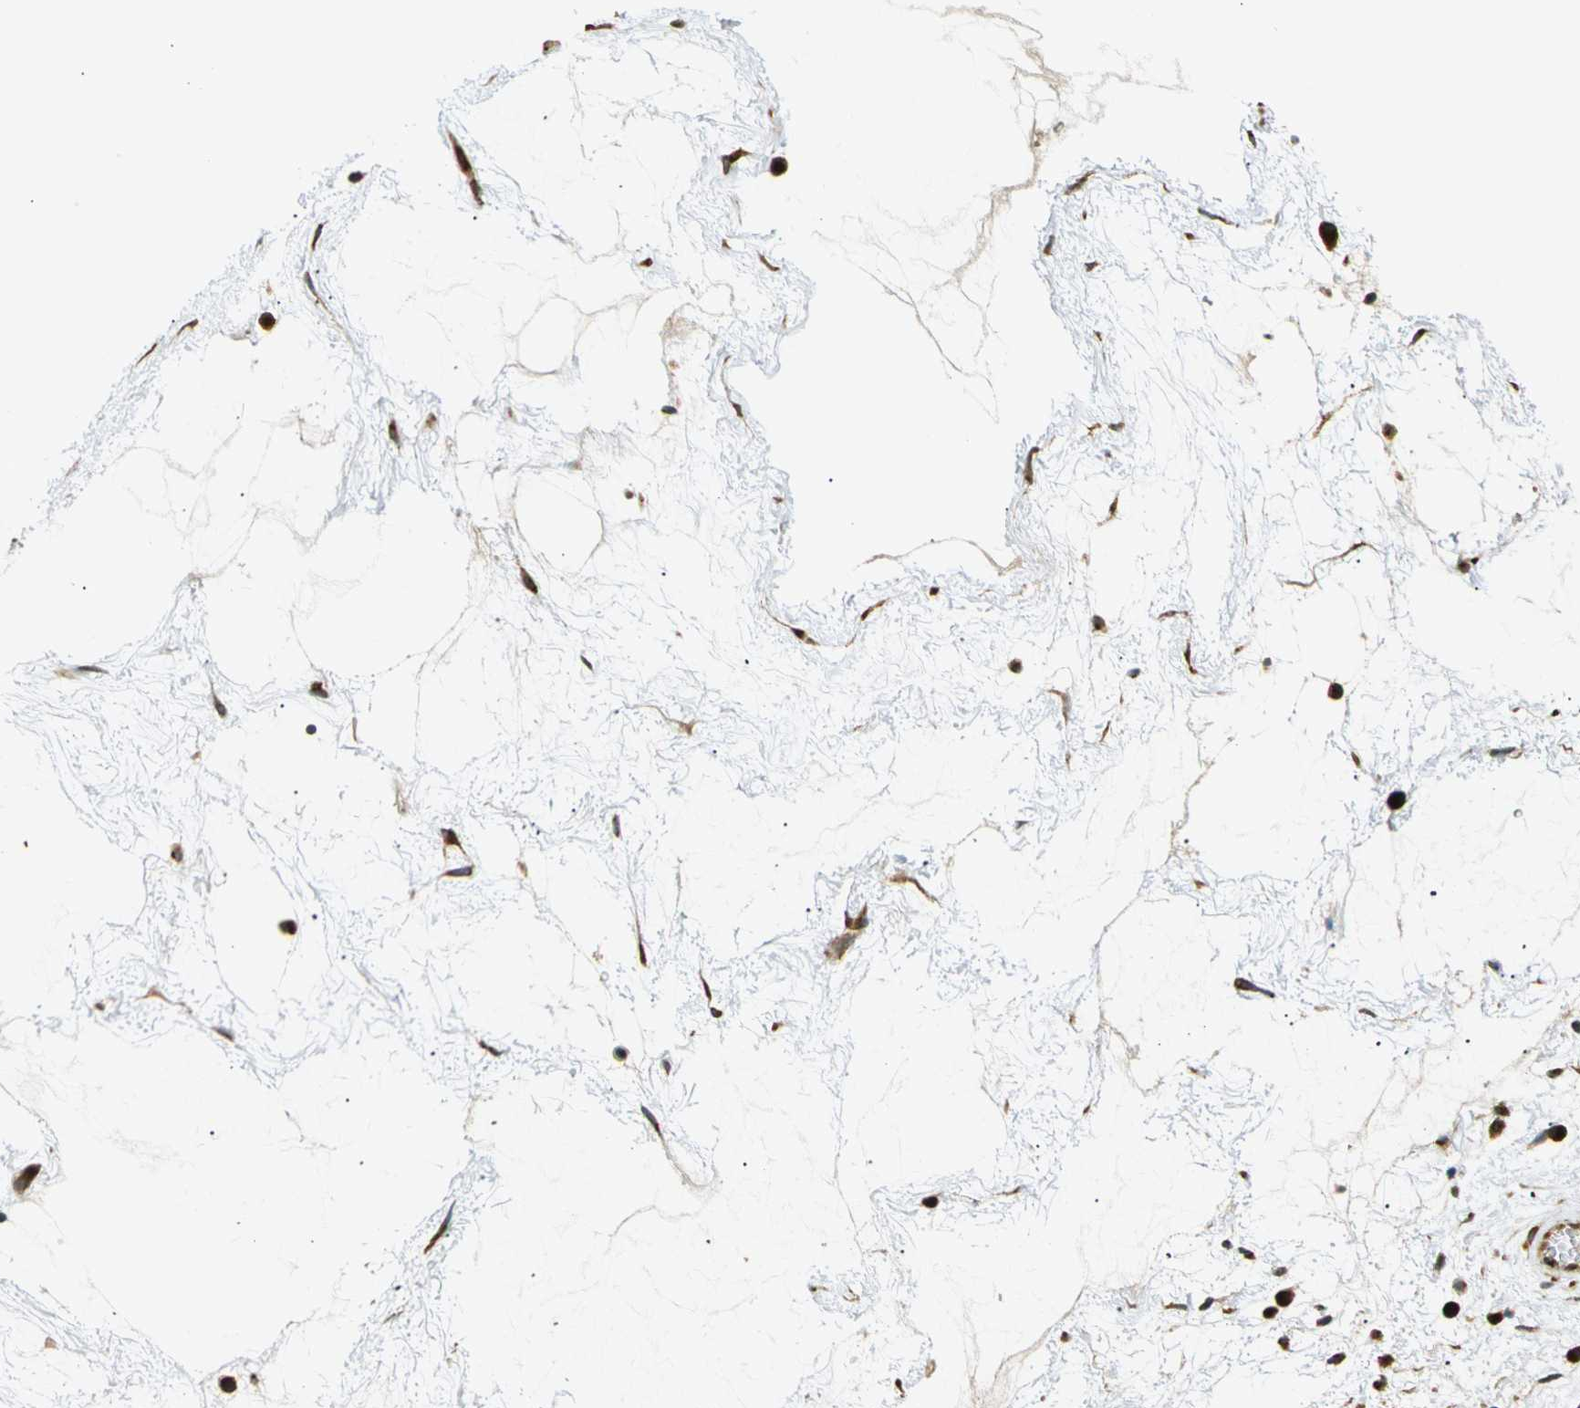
{"staining": {"intensity": "moderate", "quantity": ">75%", "location": "cytoplasmic/membranous"}, "tissue": "nasopharynx", "cell_type": "Respiratory epithelial cells", "image_type": "normal", "snomed": [{"axis": "morphology", "description": "Normal tissue, NOS"}, {"axis": "morphology", "description": "Inflammation, NOS"}, {"axis": "topography", "description": "Nasopharynx"}], "caption": "An IHC image of normal tissue is shown. Protein staining in brown highlights moderate cytoplasmic/membranous positivity in nasopharynx within respiratory epithelial cells.", "gene": "ABCE1", "patient": {"sex": "male", "age": 48}}